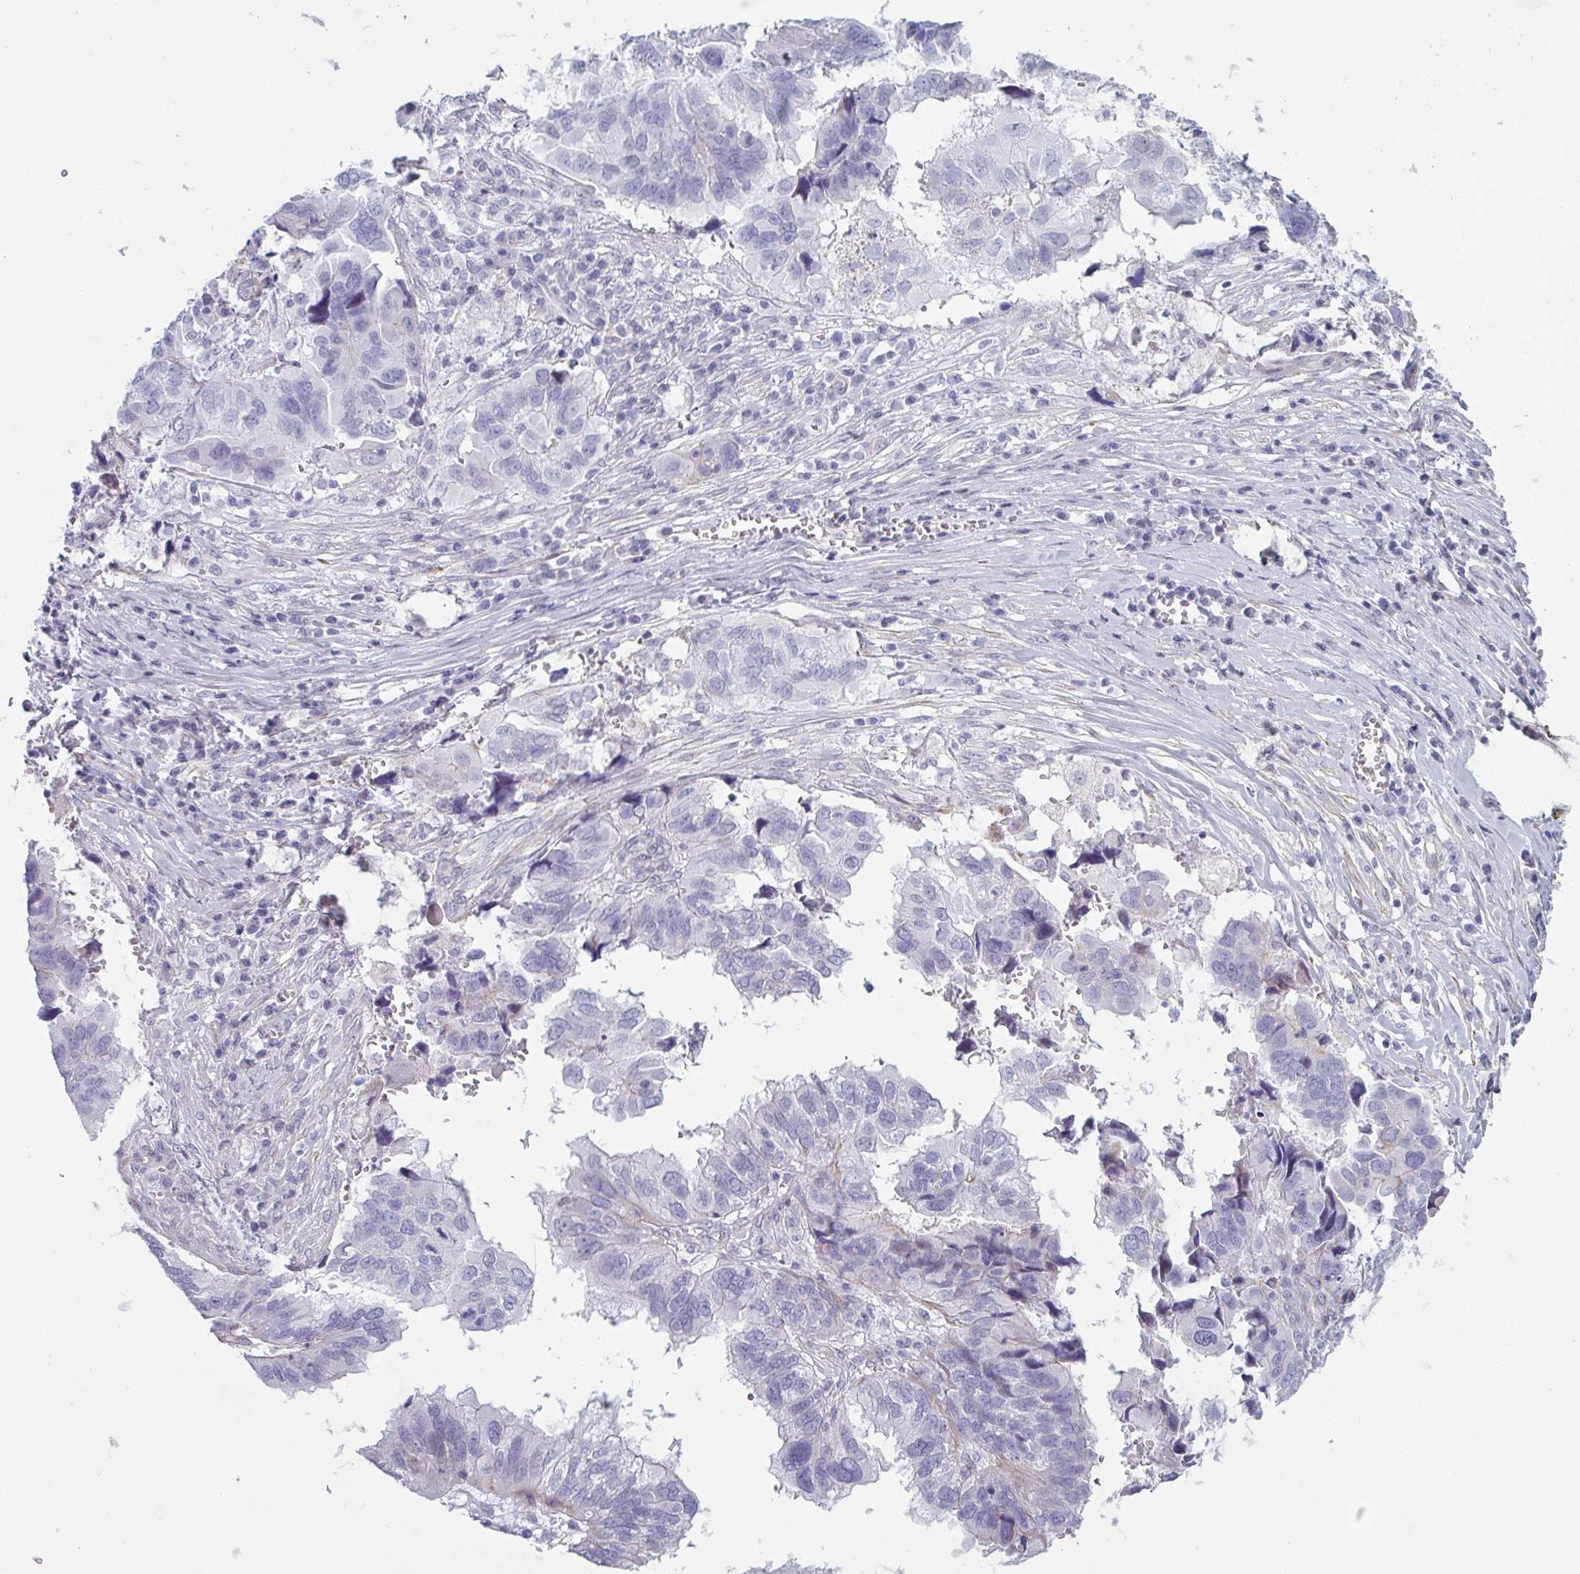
{"staining": {"intensity": "negative", "quantity": "none", "location": "none"}, "tissue": "ovarian cancer", "cell_type": "Tumor cells", "image_type": "cancer", "snomed": [{"axis": "morphology", "description": "Cystadenocarcinoma, serous, NOS"}, {"axis": "topography", "description": "Ovary"}], "caption": "Serous cystadenocarcinoma (ovarian) was stained to show a protein in brown. There is no significant staining in tumor cells.", "gene": "OR5P3", "patient": {"sex": "female", "age": 79}}